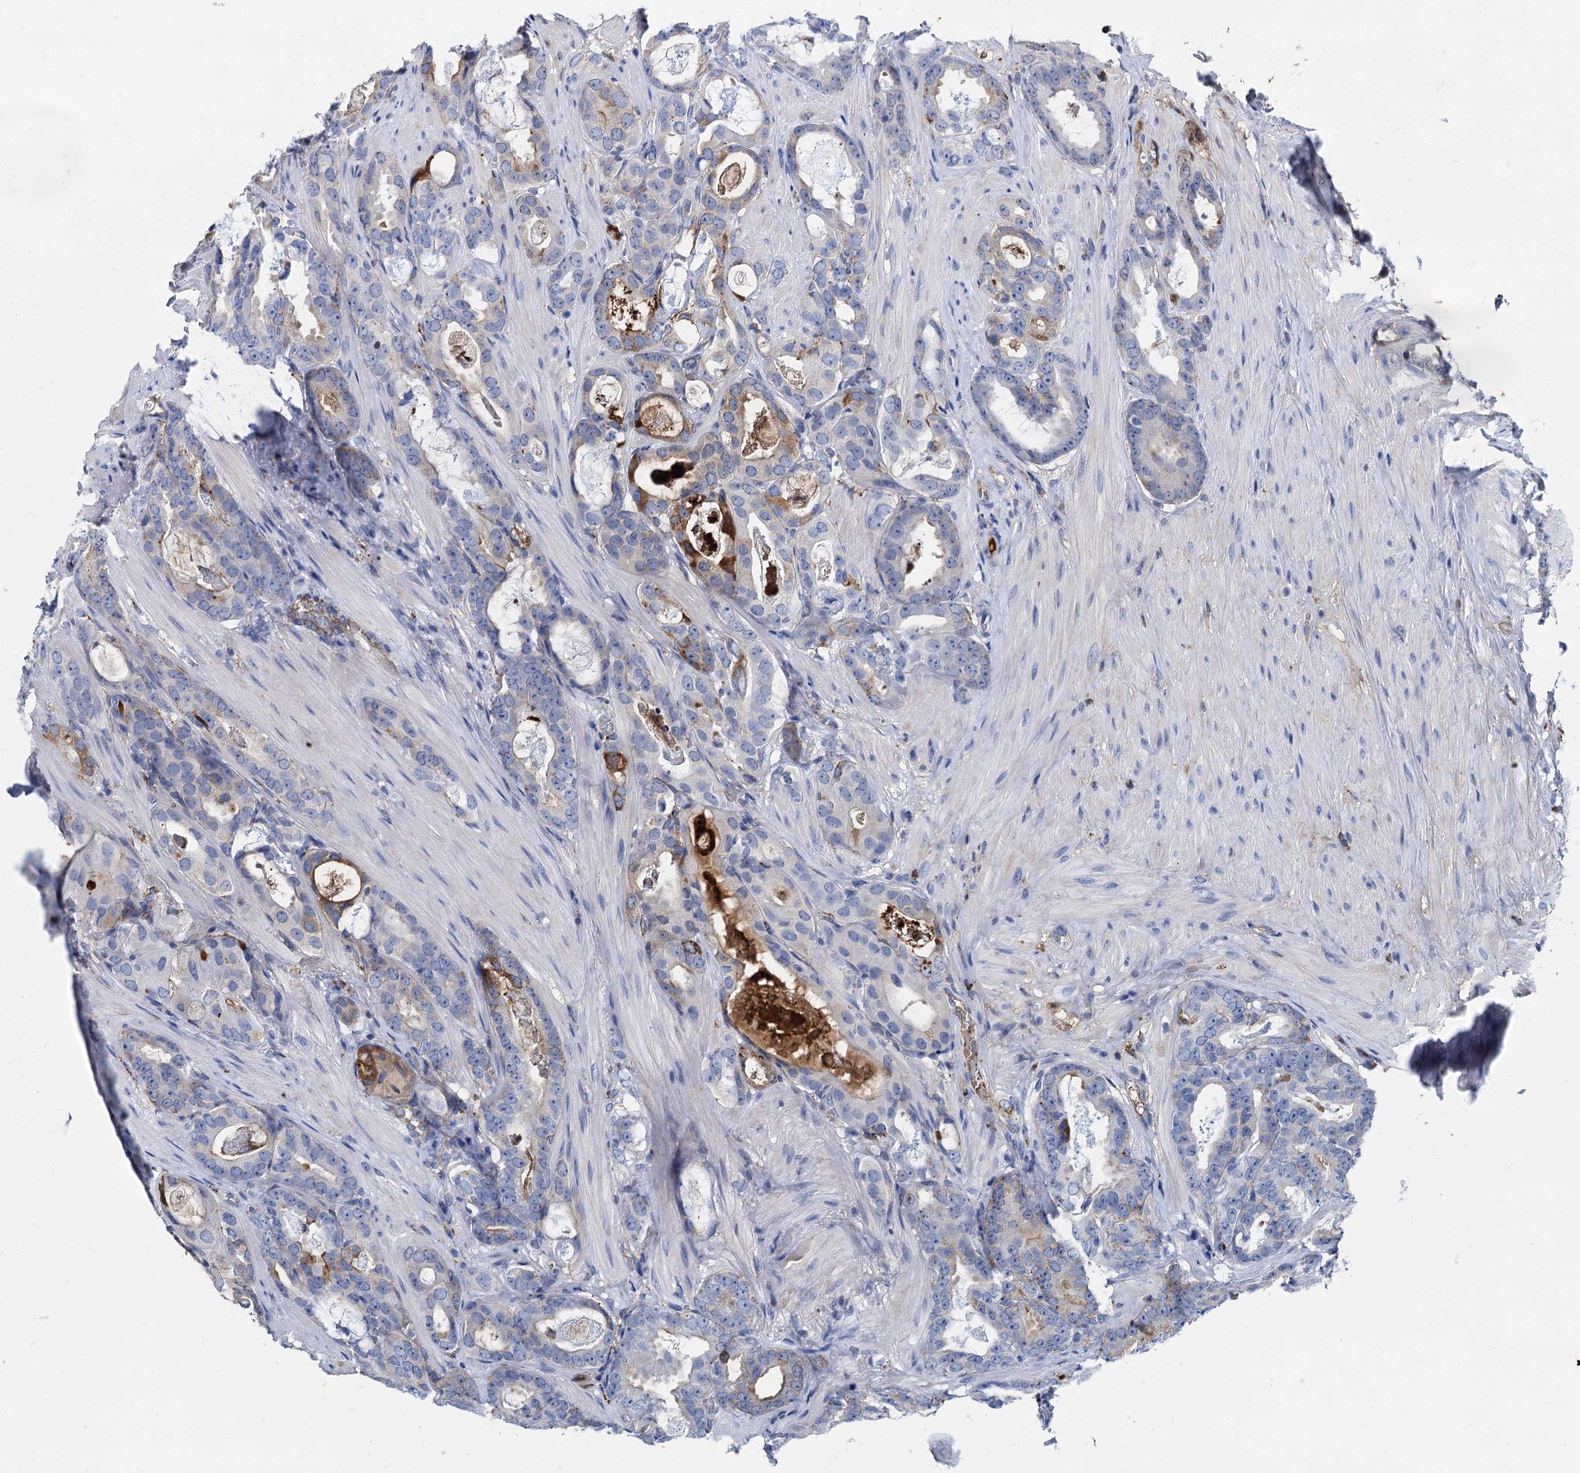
{"staining": {"intensity": "moderate", "quantity": "<25%", "location": "cytoplasmic/membranous"}, "tissue": "prostate cancer", "cell_type": "Tumor cells", "image_type": "cancer", "snomed": [{"axis": "morphology", "description": "Adenocarcinoma, Low grade"}, {"axis": "topography", "description": "Prostate"}], "caption": "Immunohistochemistry image of neoplastic tissue: prostate cancer stained using IHC displays low levels of moderate protein expression localized specifically in the cytoplasmic/membranous of tumor cells, appearing as a cytoplasmic/membranous brown color.", "gene": "APOD", "patient": {"sex": "male", "age": 71}}